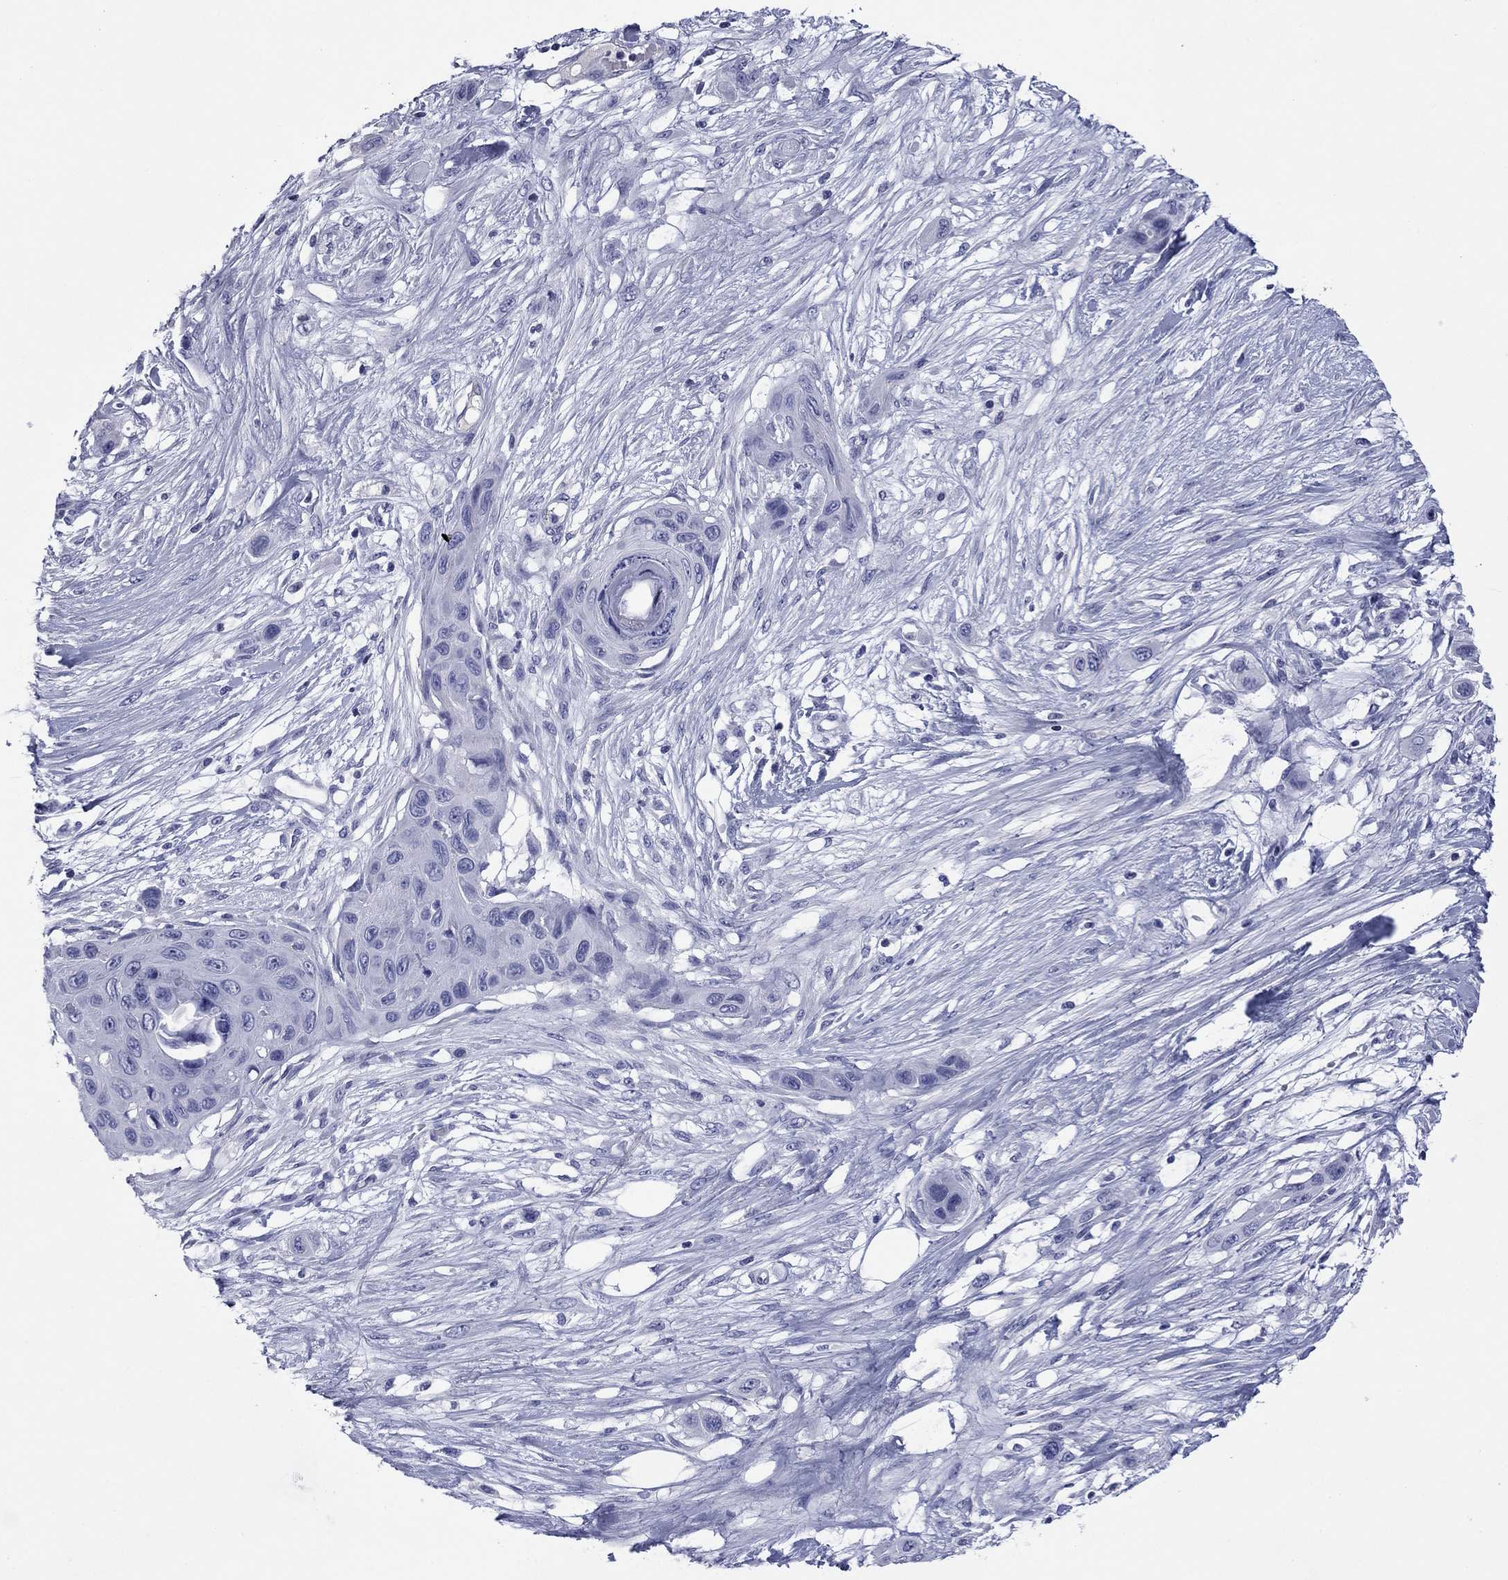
{"staining": {"intensity": "negative", "quantity": "none", "location": "none"}, "tissue": "skin cancer", "cell_type": "Tumor cells", "image_type": "cancer", "snomed": [{"axis": "morphology", "description": "Squamous cell carcinoma, NOS"}, {"axis": "topography", "description": "Skin"}], "caption": "Immunohistochemistry (IHC) of skin squamous cell carcinoma shows no staining in tumor cells.", "gene": "ABCC2", "patient": {"sex": "male", "age": 79}}